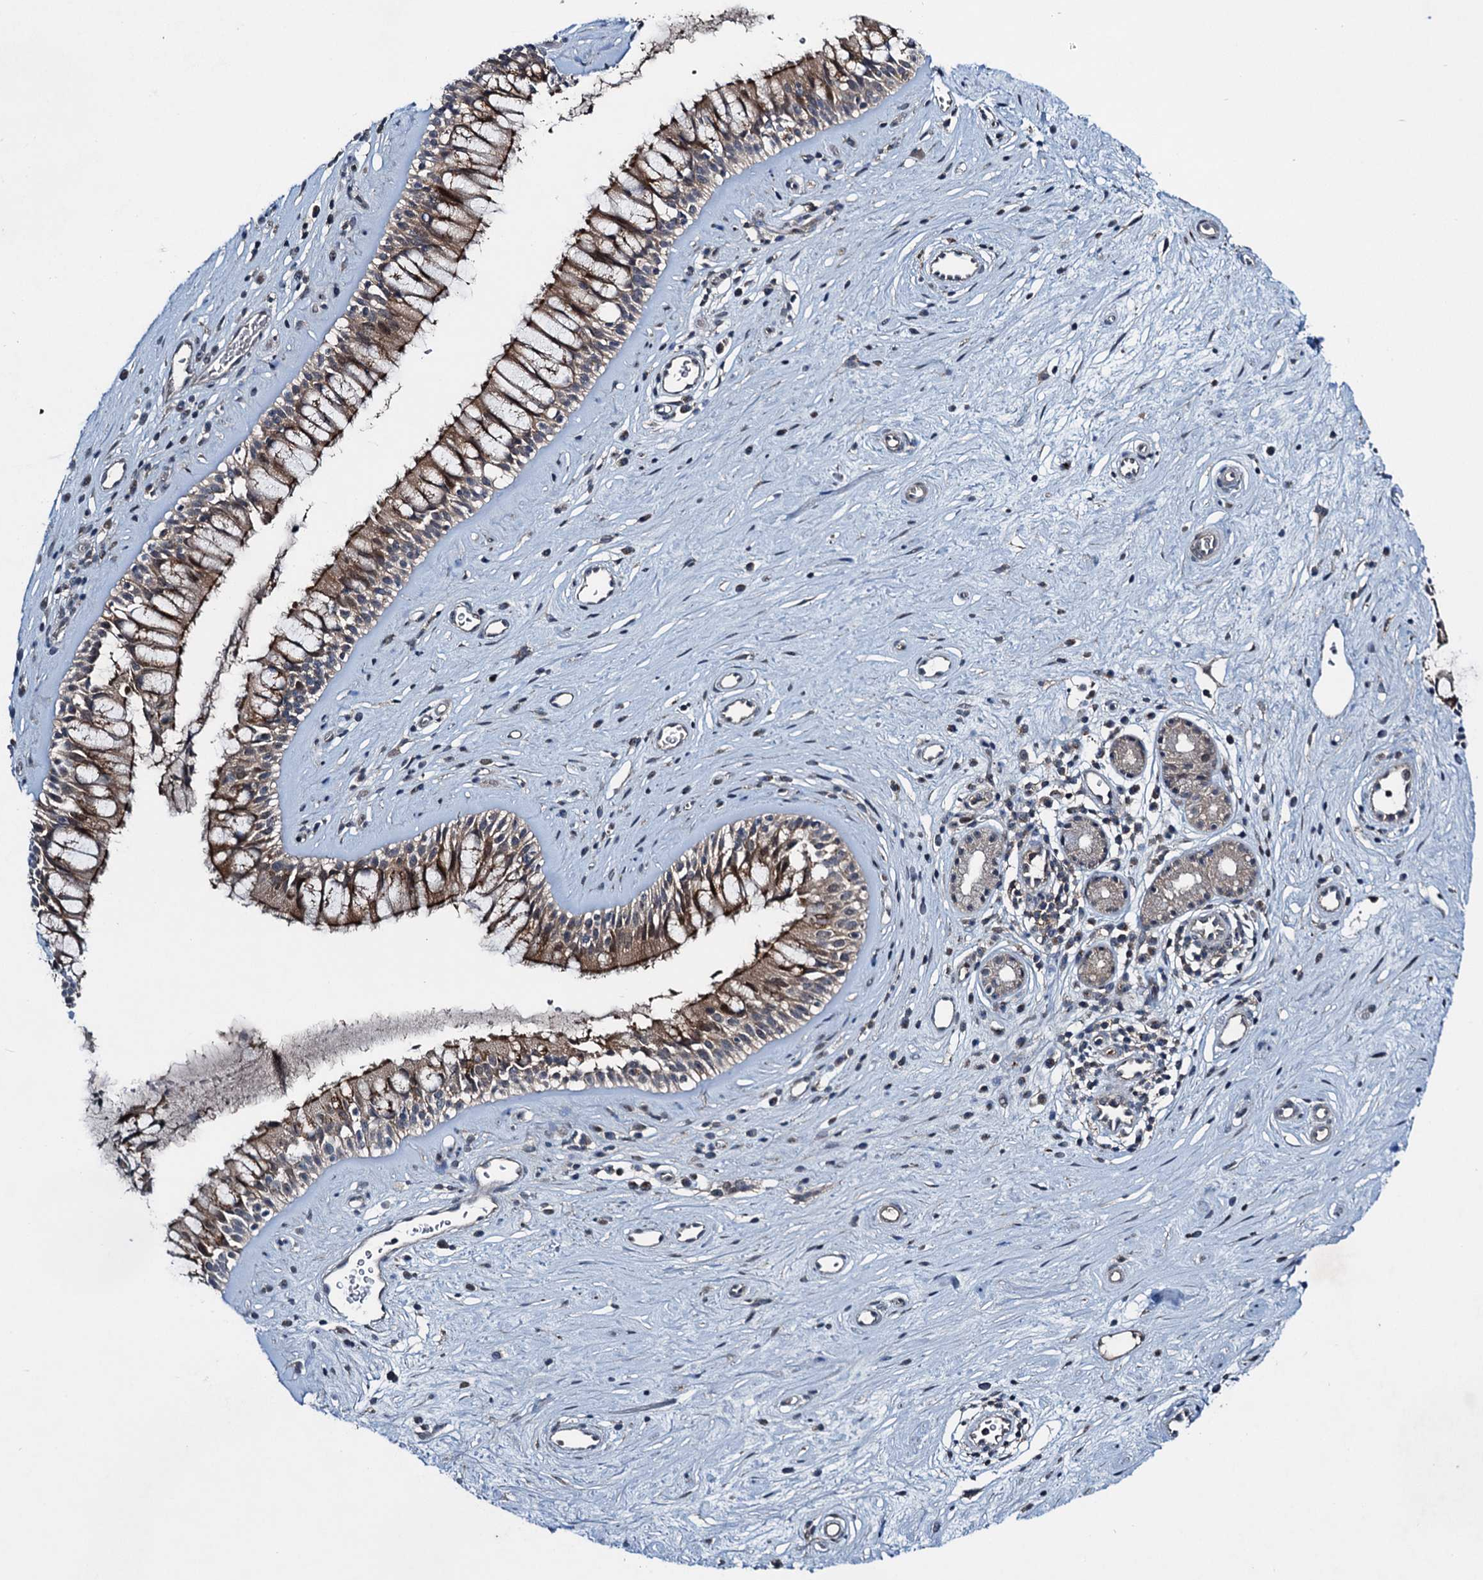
{"staining": {"intensity": "strong", "quantity": "25%-75%", "location": "cytoplasmic/membranous"}, "tissue": "nasopharynx", "cell_type": "Respiratory epithelial cells", "image_type": "normal", "snomed": [{"axis": "morphology", "description": "Normal tissue, NOS"}, {"axis": "topography", "description": "Nasopharynx"}], "caption": "A brown stain labels strong cytoplasmic/membranous positivity of a protein in respiratory epithelial cells of benign nasopharynx. The staining was performed using DAB, with brown indicating positive protein expression. Nuclei are stained blue with hematoxylin.", "gene": "RNF165", "patient": {"sex": "male", "age": 32}}